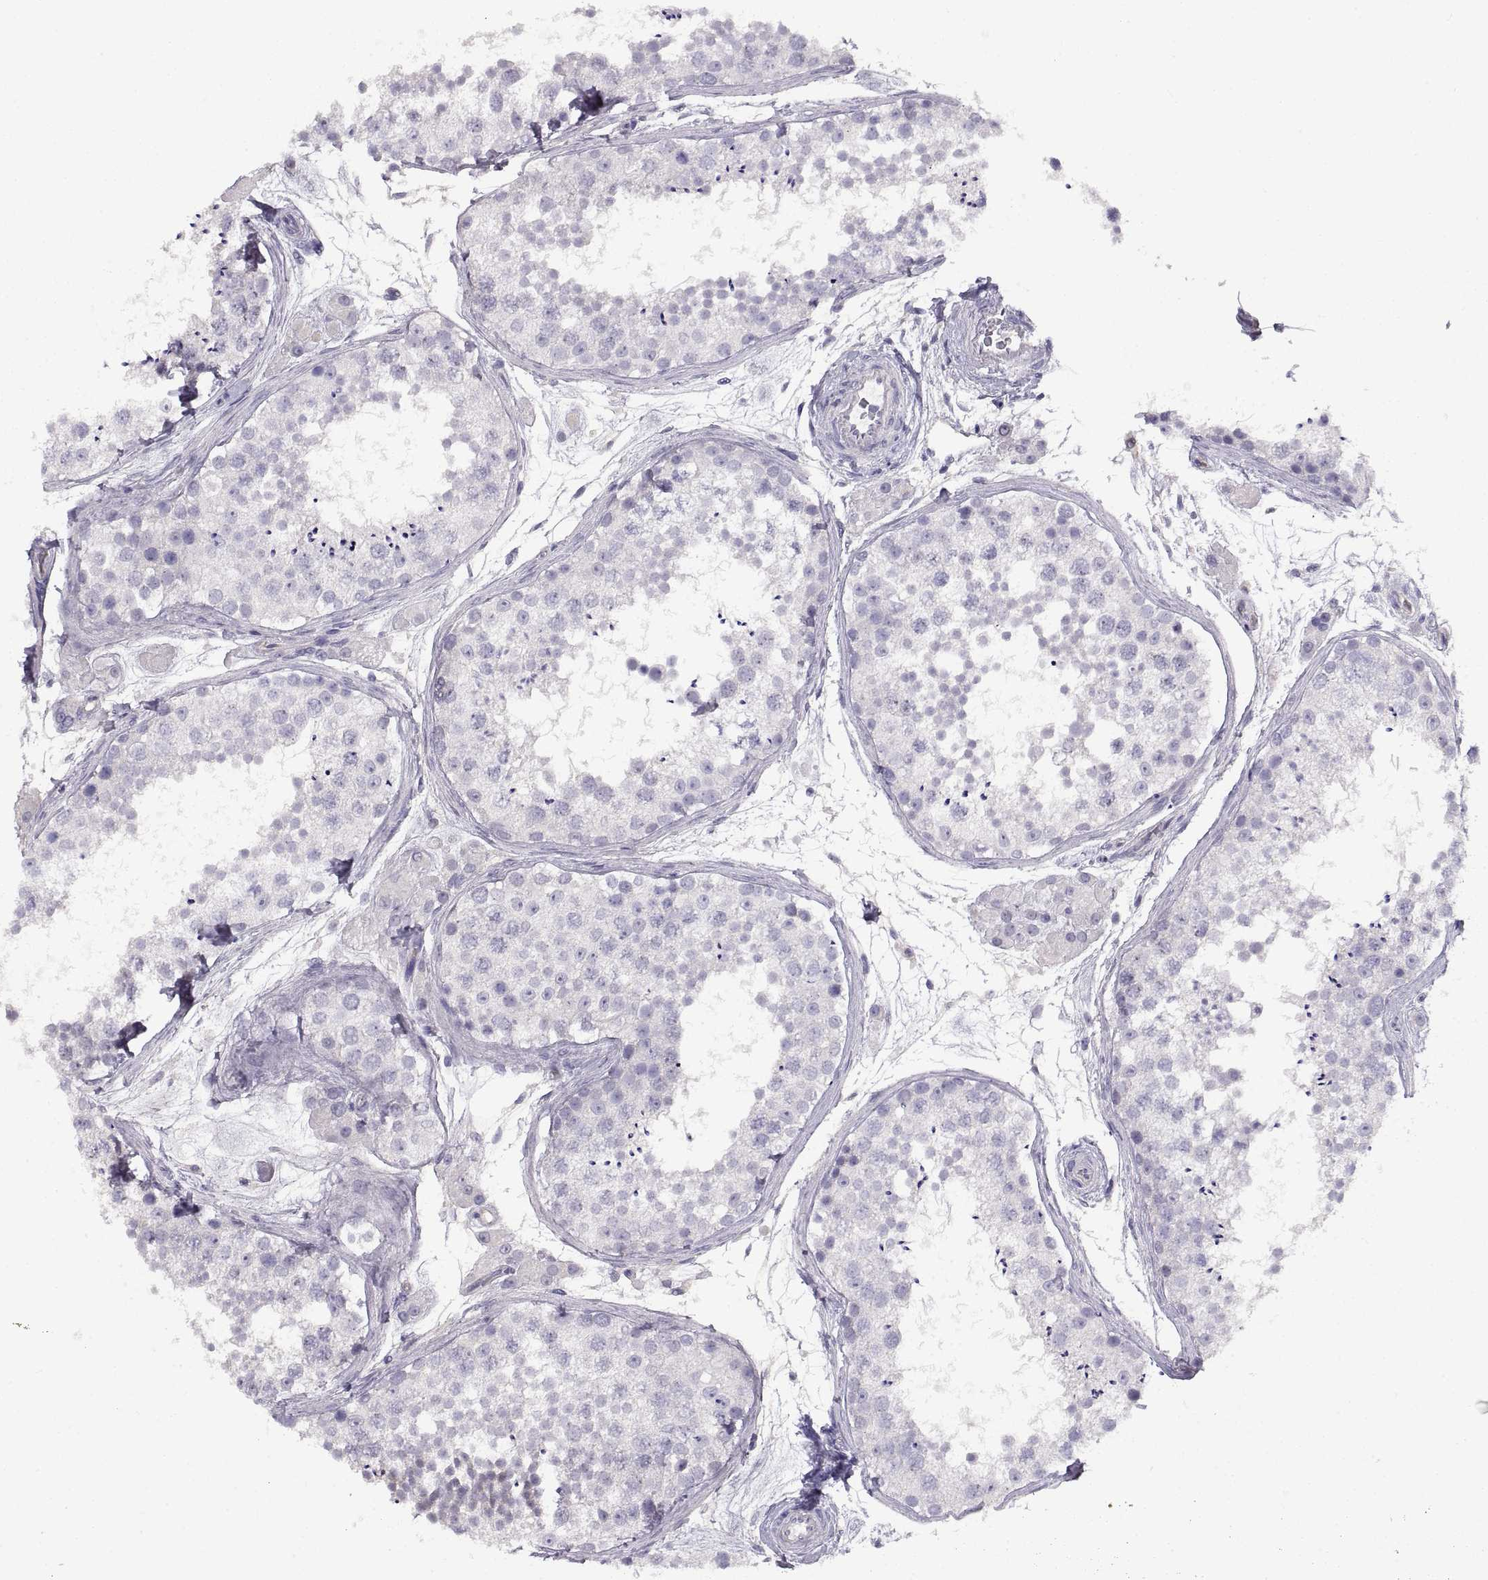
{"staining": {"intensity": "negative", "quantity": "none", "location": "none"}, "tissue": "testis", "cell_type": "Cells in seminiferous ducts", "image_type": "normal", "snomed": [{"axis": "morphology", "description": "Normal tissue, NOS"}, {"axis": "topography", "description": "Testis"}], "caption": "The image reveals no staining of cells in seminiferous ducts in unremarkable testis. (DAB immunohistochemistry, high magnification).", "gene": "CRYBB3", "patient": {"sex": "male", "age": 41}}